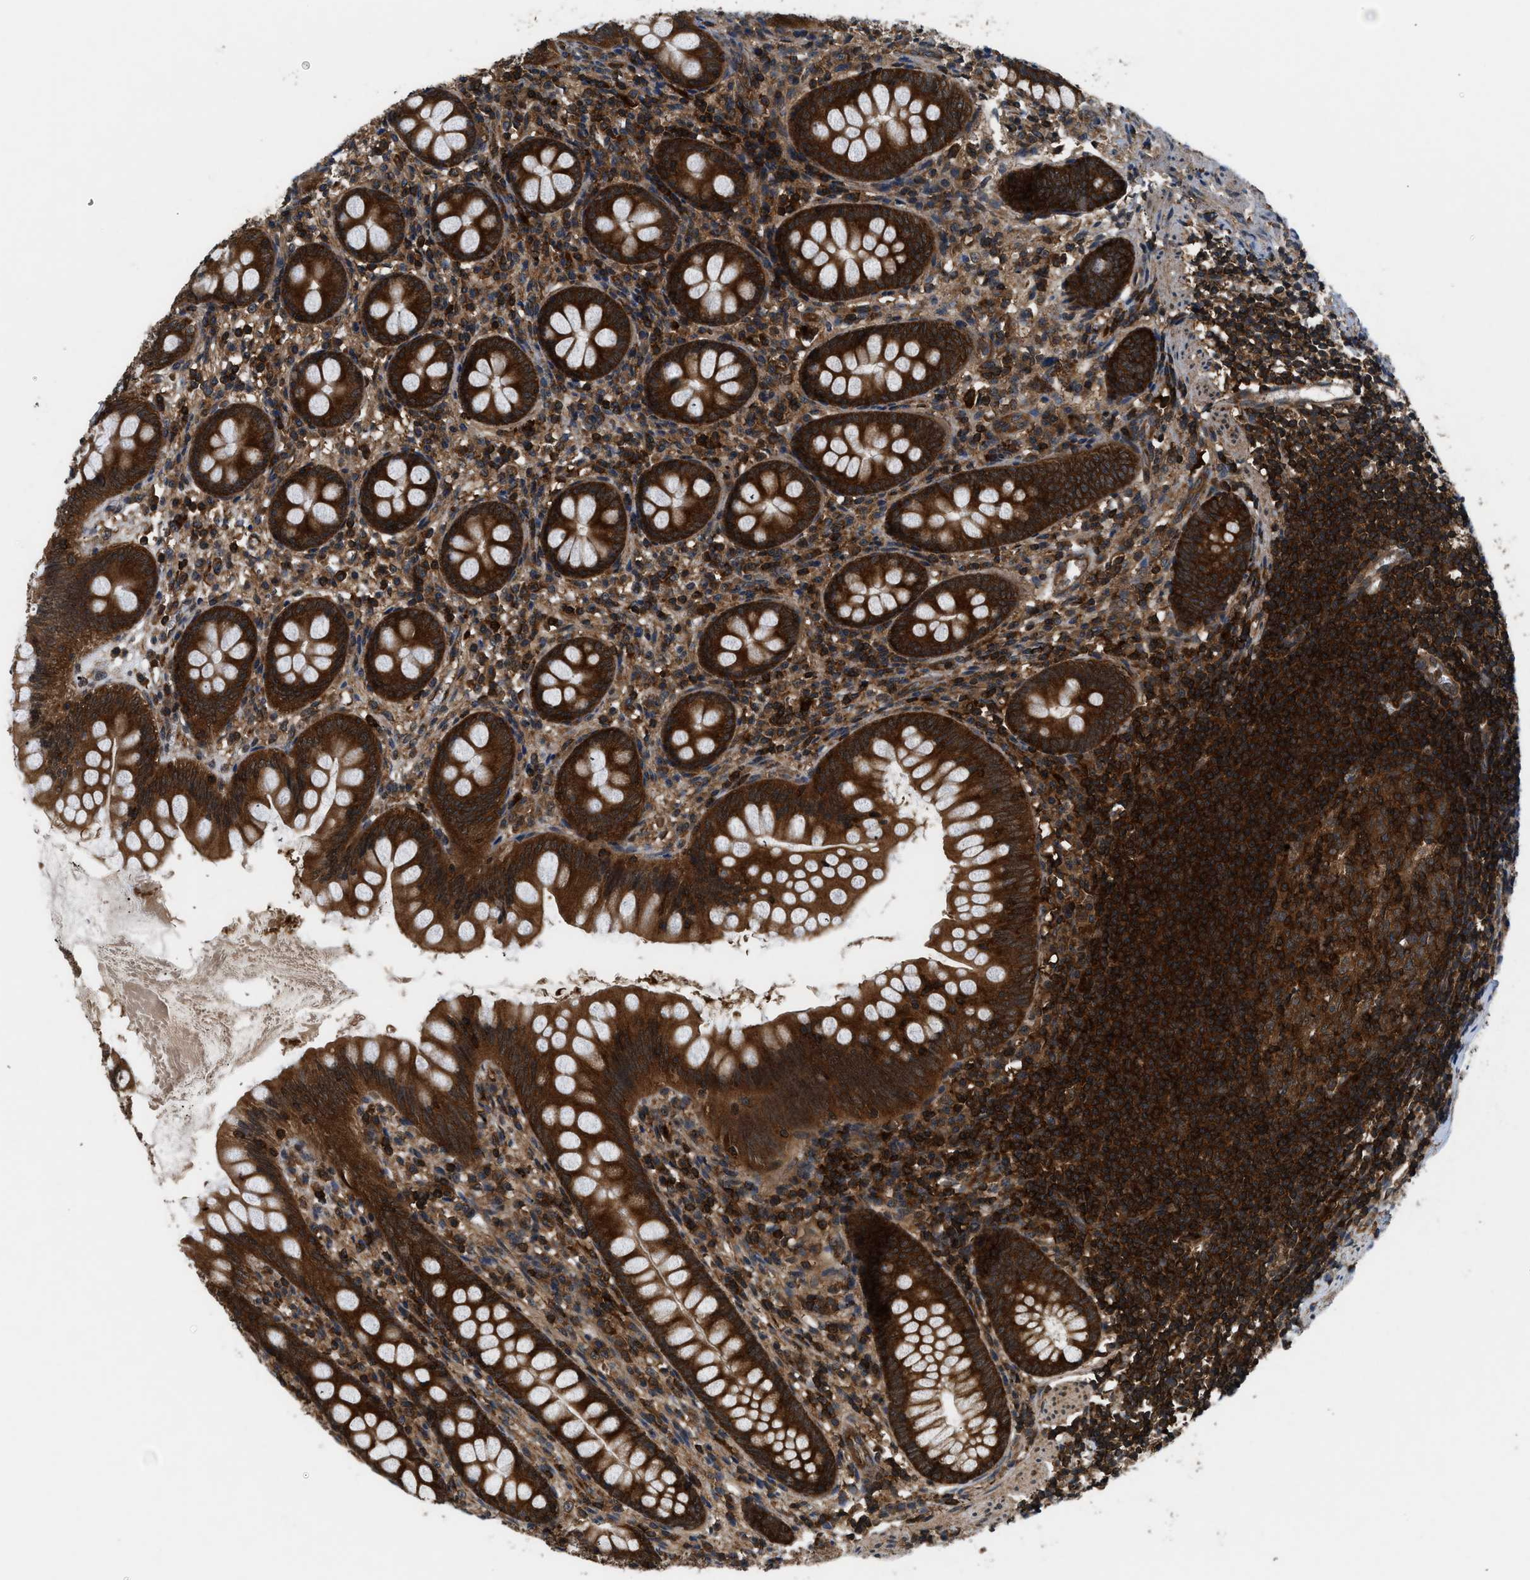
{"staining": {"intensity": "strong", "quantity": ">75%", "location": "cytoplasmic/membranous"}, "tissue": "appendix", "cell_type": "Glandular cells", "image_type": "normal", "snomed": [{"axis": "morphology", "description": "Normal tissue, NOS"}, {"axis": "topography", "description": "Appendix"}], "caption": "Glandular cells exhibit high levels of strong cytoplasmic/membranous positivity in approximately >75% of cells in unremarkable human appendix. (DAB = brown stain, brightfield microscopy at high magnification).", "gene": "OXSR1", "patient": {"sex": "female", "age": 77}}